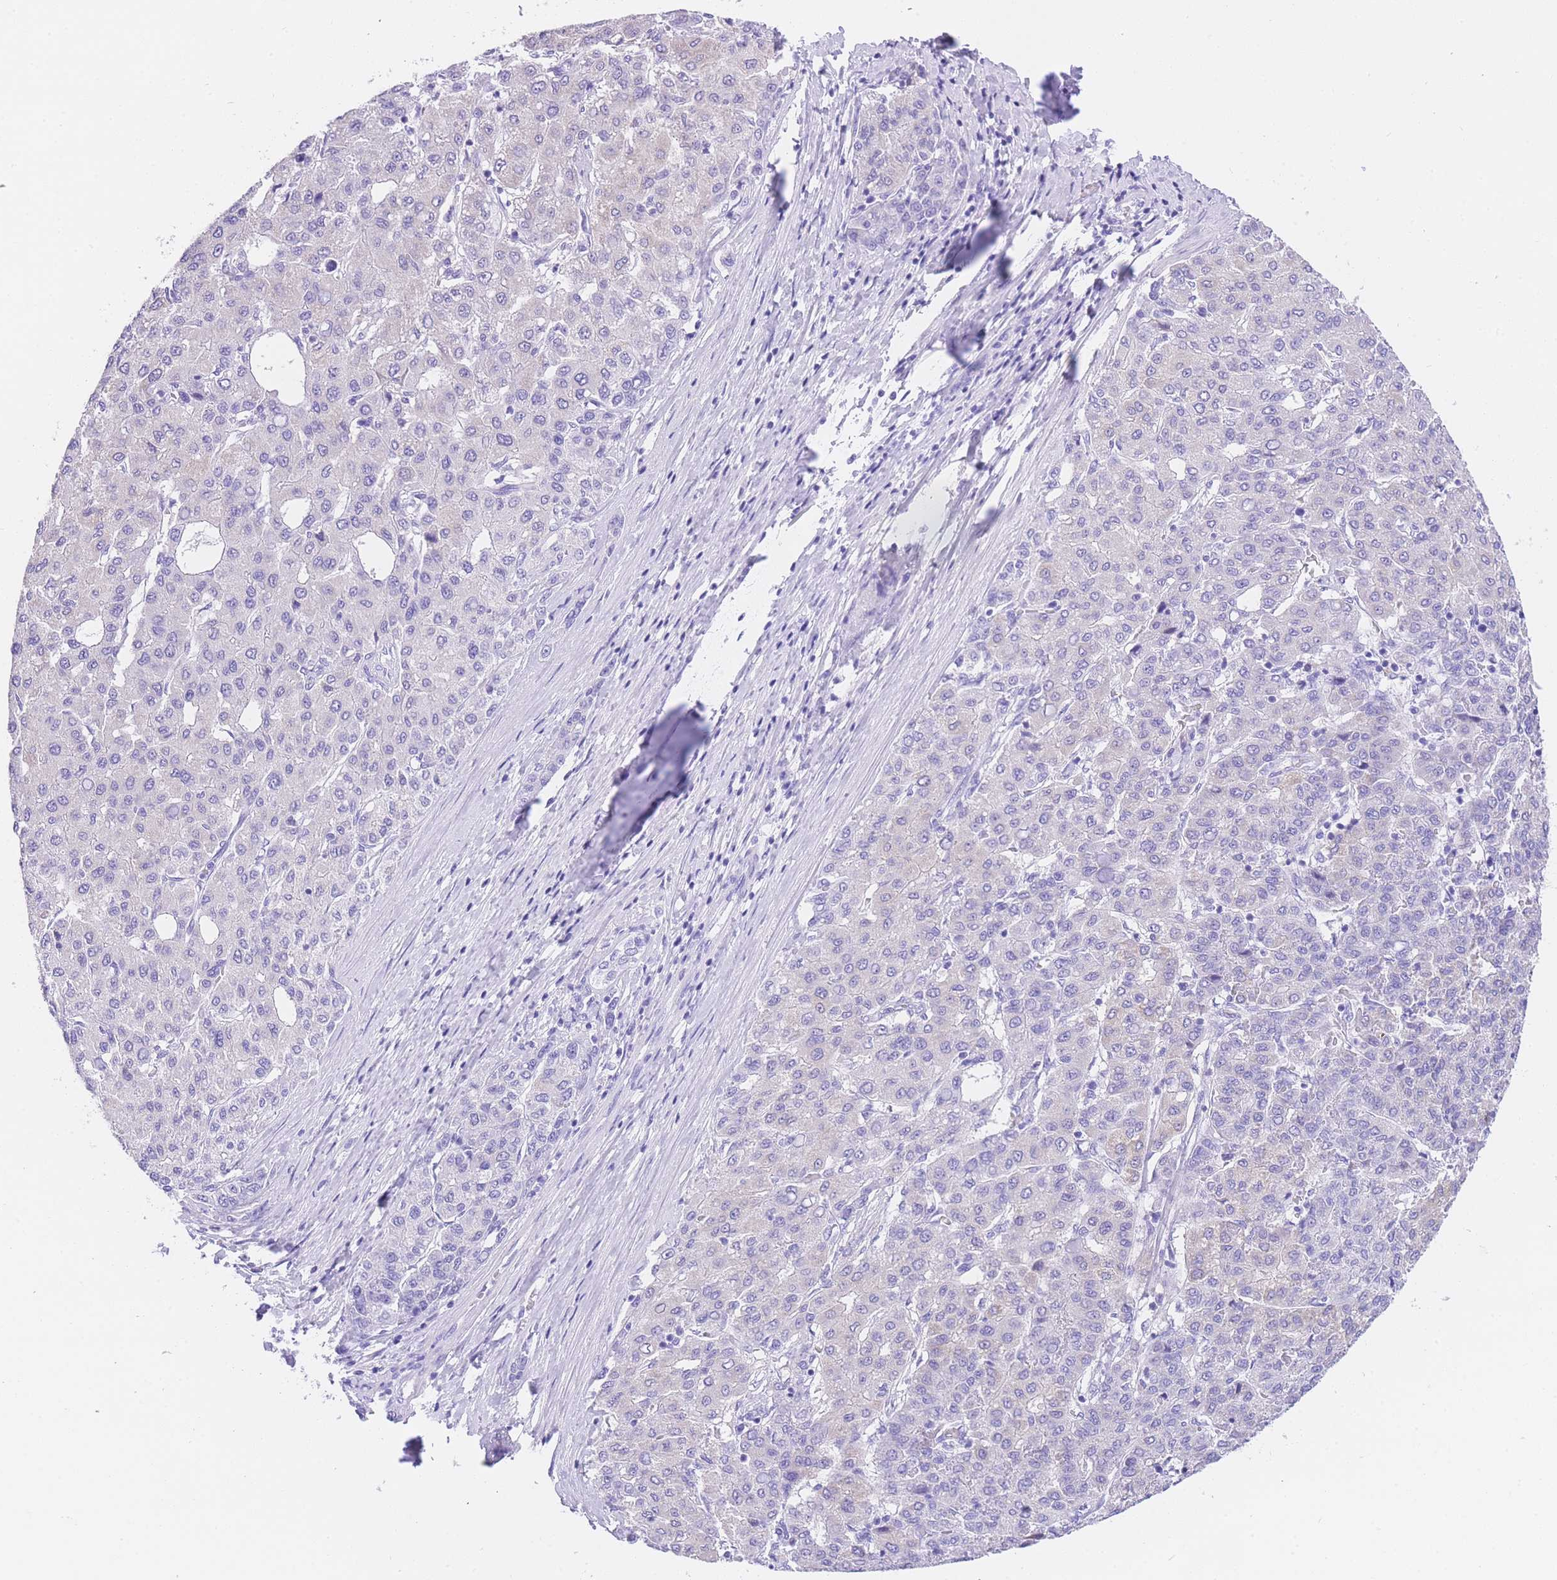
{"staining": {"intensity": "negative", "quantity": "none", "location": "none"}, "tissue": "liver cancer", "cell_type": "Tumor cells", "image_type": "cancer", "snomed": [{"axis": "morphology", "description": "Carcinoma, Hepatocellular, NOS"}, {"axis": "topography", "description": "Liver"}], "caption": "Liver cancer was stained to show a protein in brown. There is no significant staining in tumor cells.", "gene": "NKD2", "patient": {"sex": "male", "age": 65}}